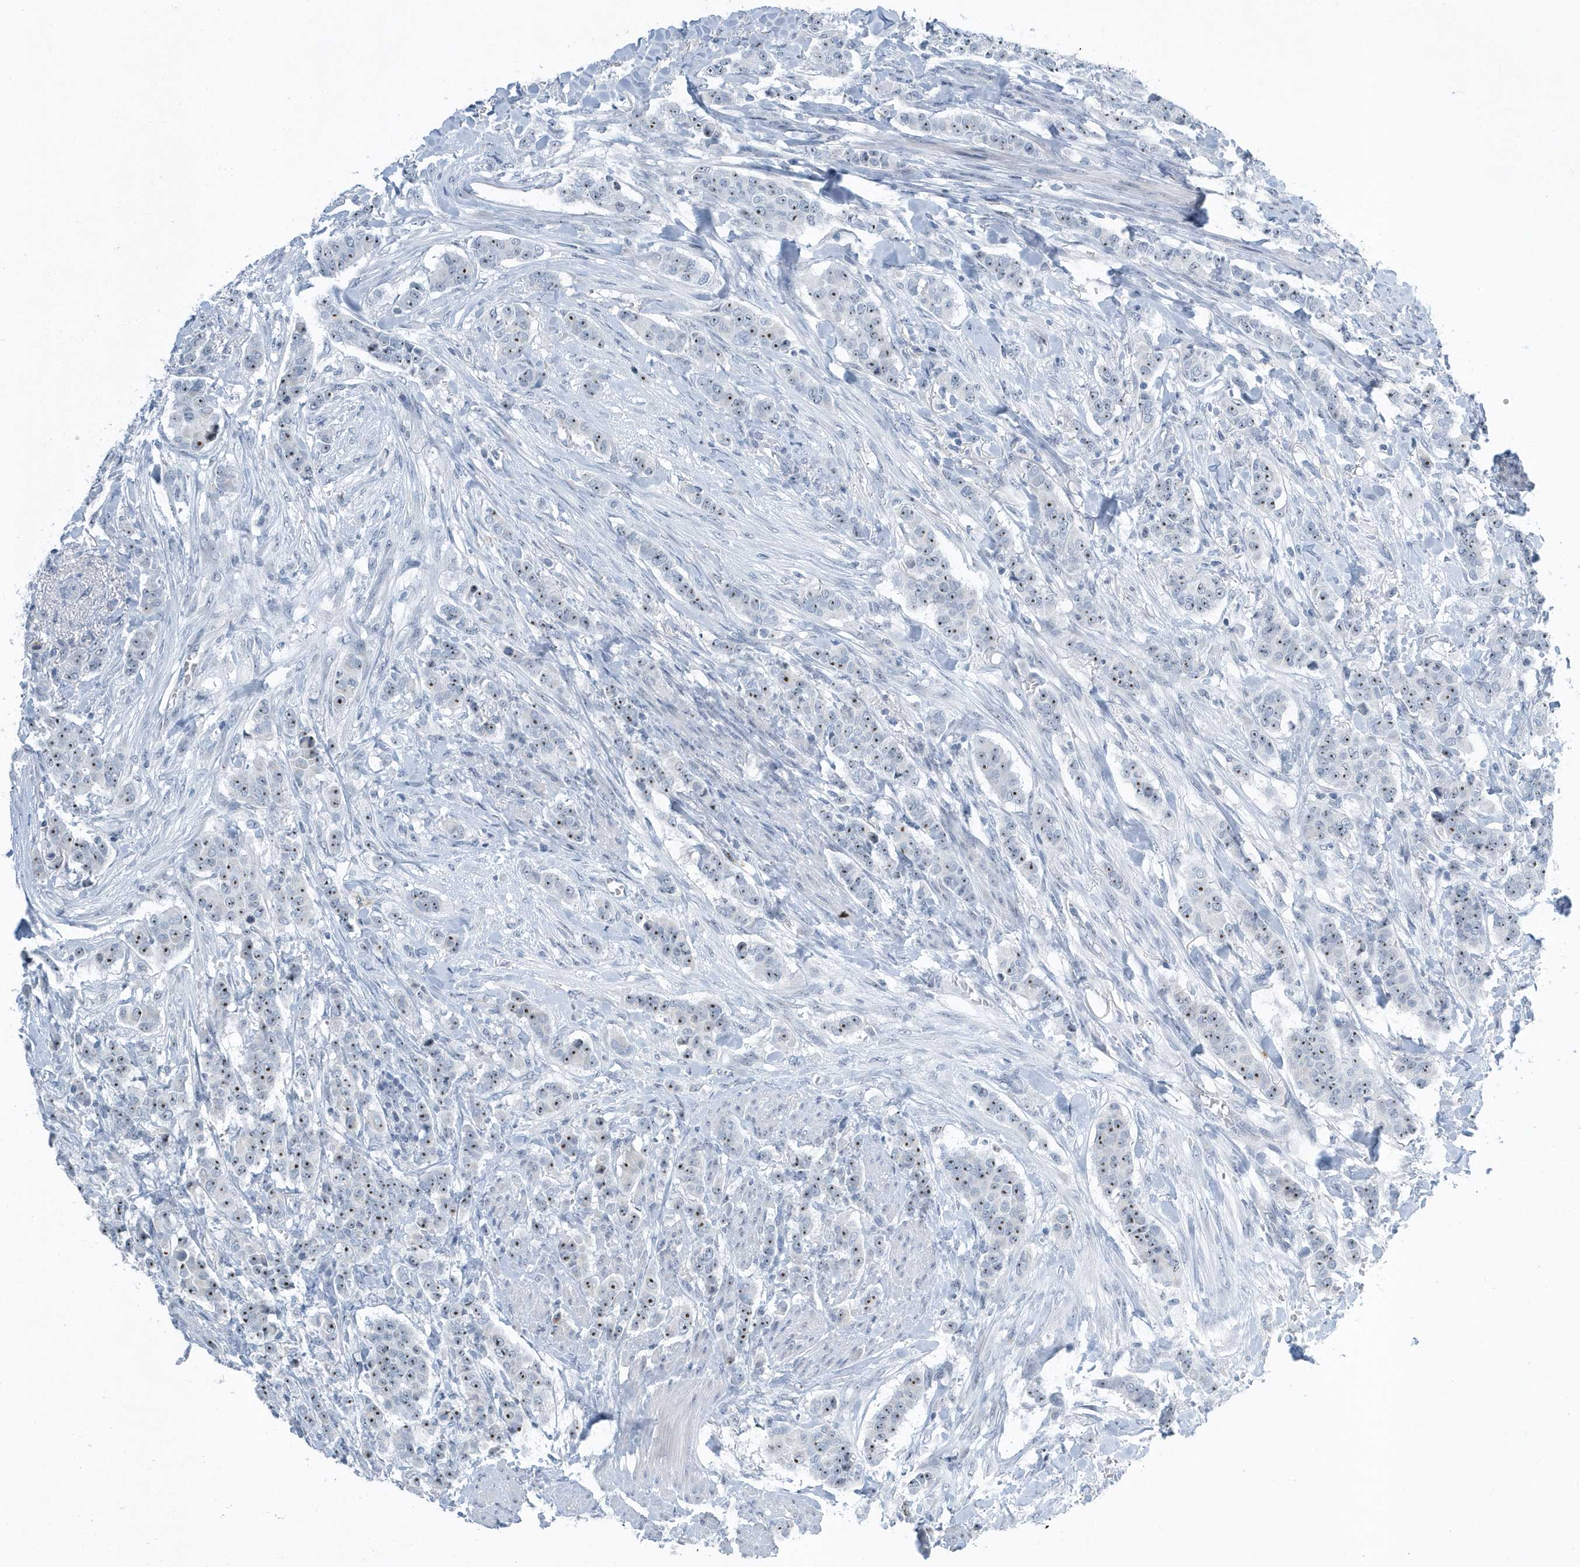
{"staining": {"intensity": "moderate", "quantity": ">75%", "location": "nuclear"}, "tissue": "breast cancer", "cell_type": "Tumor cells", "image_type": "cancer", "snomed": [{"axis": "morphology", "description": "Duct carcinoma"}, {"axis": "topography", "description": "Breast"}], "caption": "Protein analysis of breast intraductal carcinoma tissue displays moderate nuclear expression in approximately >75% of tumor cells.", "gene": "RPF2", "patient": {"sex": "female", "age": 40}}